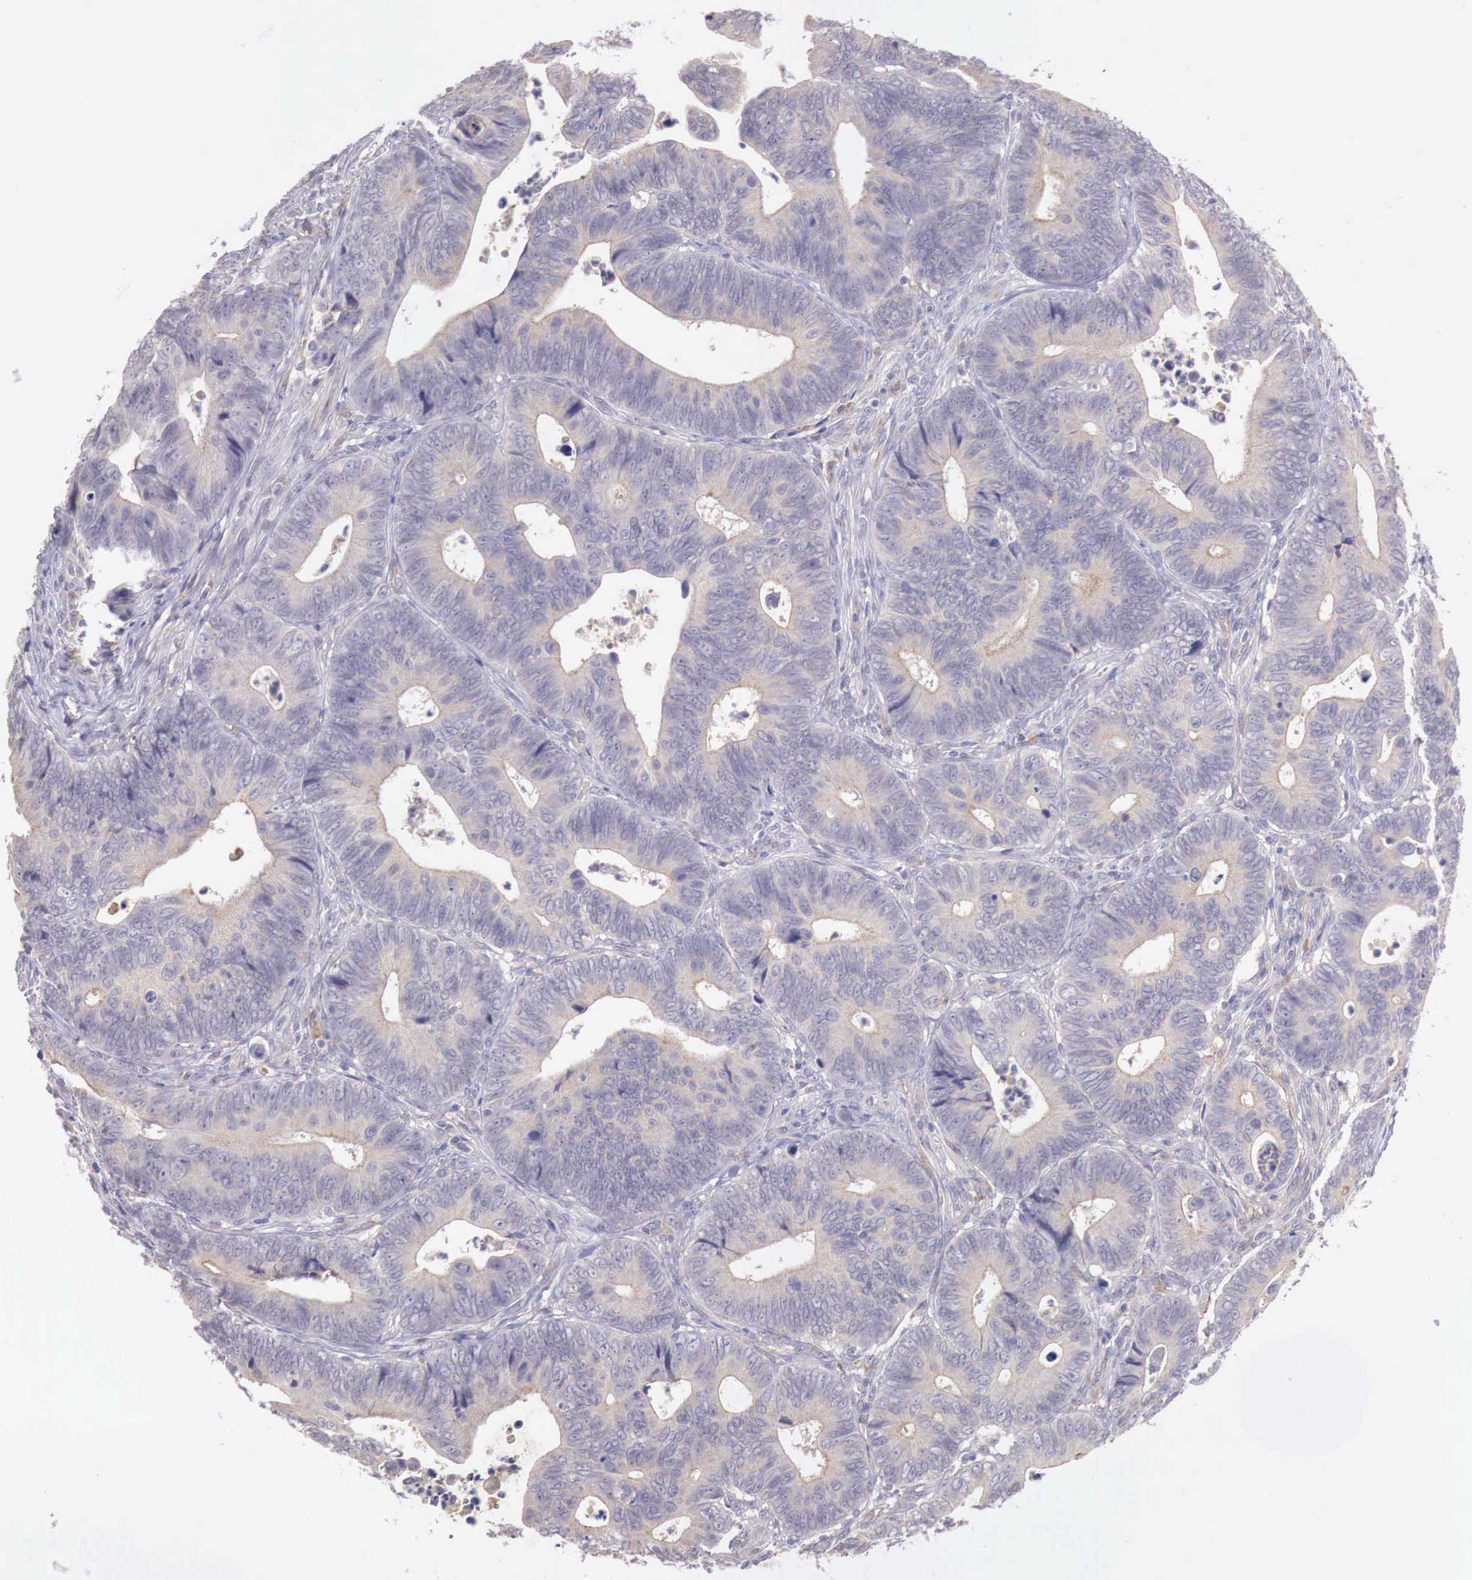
{"staining": {"intensity": "weak", "quantity": "25%-75%", "location": "cytoplasmic/membranous"}, "tissue": "colorectal cancer", "cell_type": "Tumor cells", "image_type": "cancer", "snomed": [{"axis": "morphology", "description": "Adenocarcinoma, NOS"}, {"axis": "topography", "description": "Colon"}], "caption": "Colorectal cancer stained with DAB IHC demonstrates low levels of weak cytoplasmic/membranous positivity in about 25%-75% of tumor cells. (brown staining indicates protein expression, while blue staining denotes nuclei).", "gene": "CHRDL1", "patient": {"sex": "female", "age": 78}}